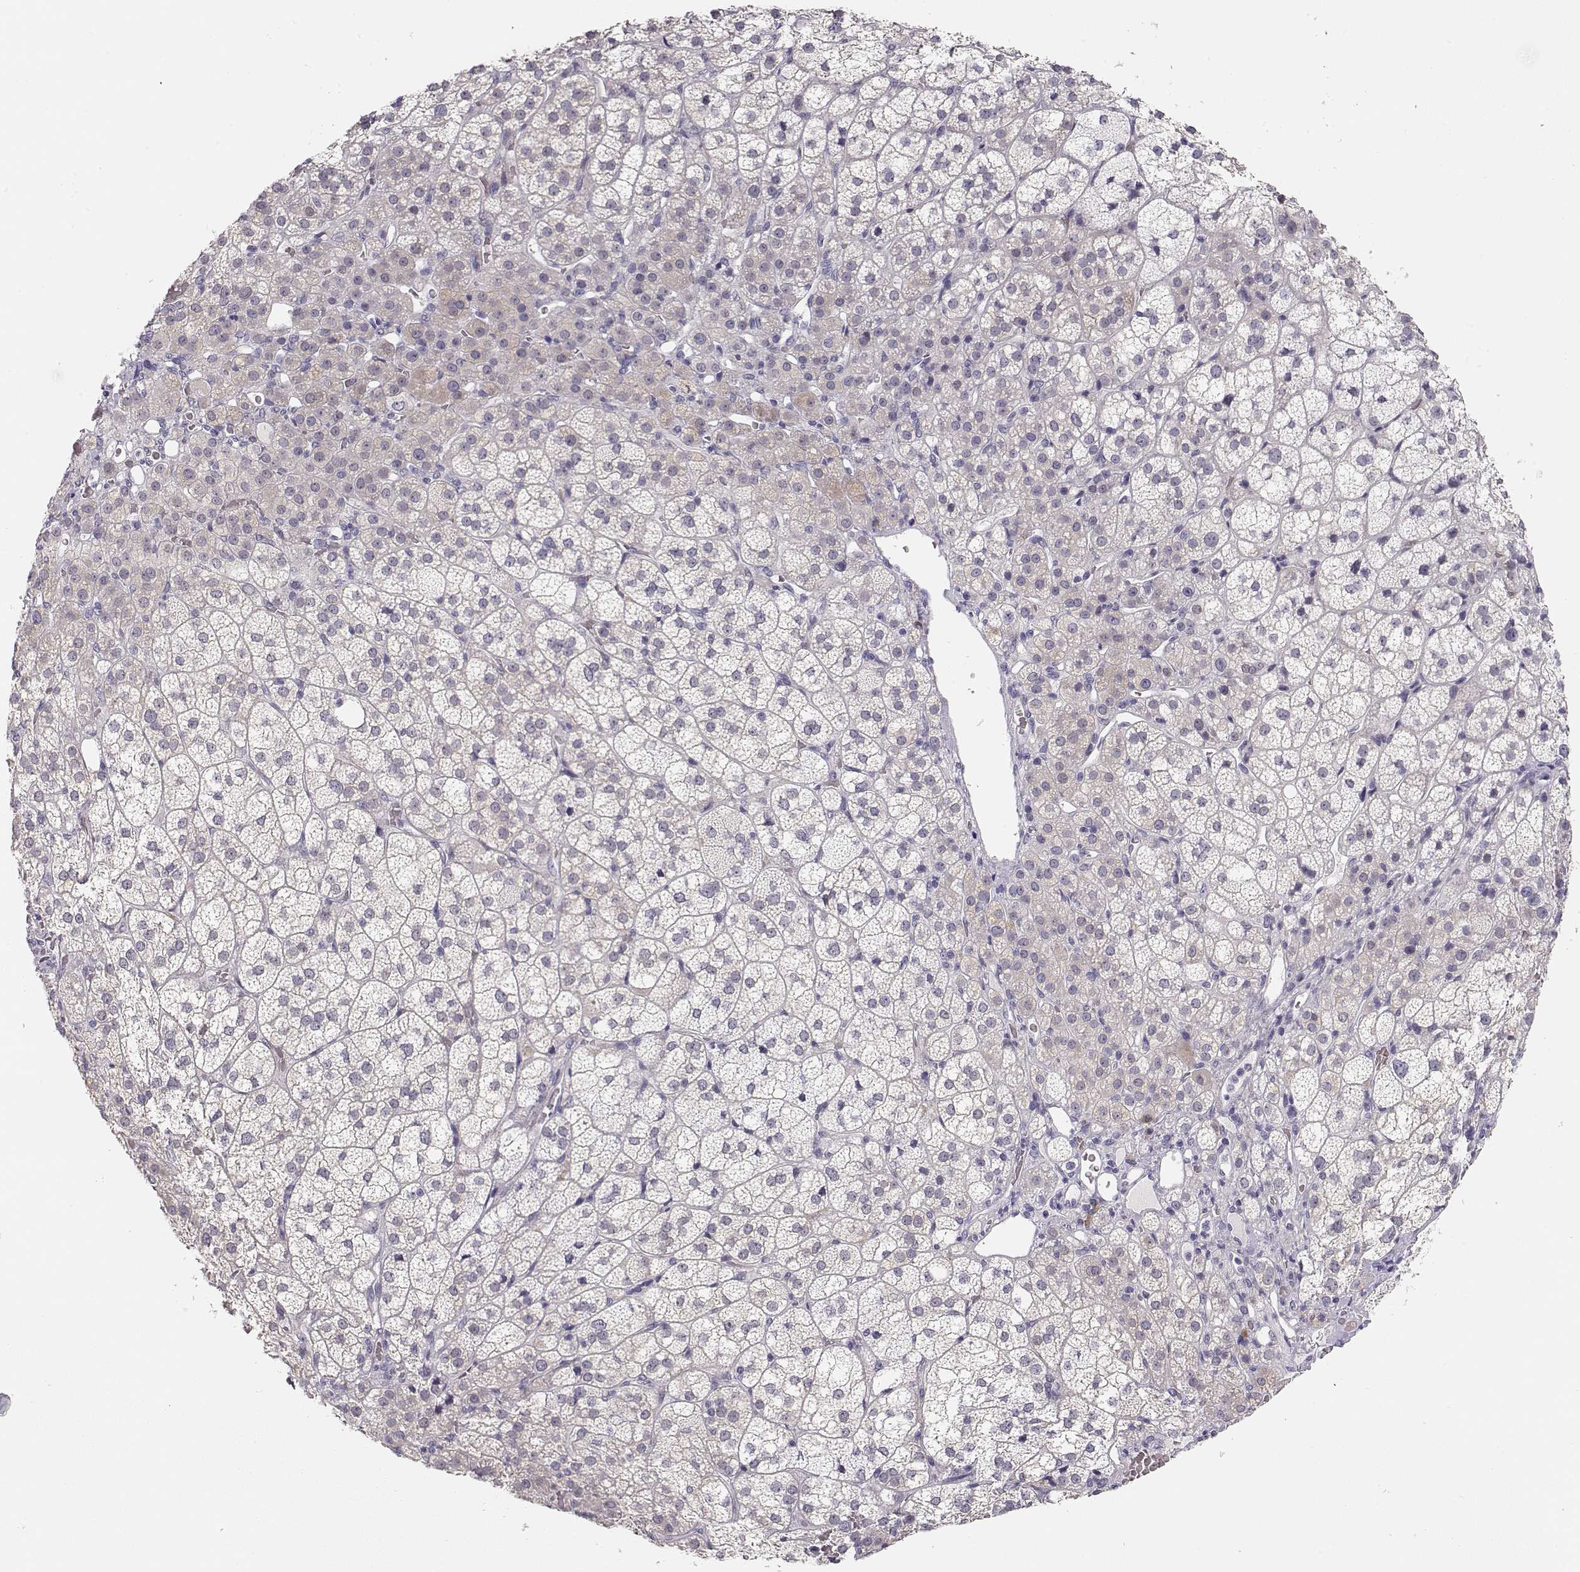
{"staining": {"intensity": "weak", "quantity": "<25%", "location": "cytoplasmic/membranous"}, "tissue": "adrenal gland", "cell_type": "Glandular cells", "image_type": "normal", "snomed": [{"axis": "morphology", "description": "Normal tissue, NOS"}, {"axis": "topography", "description": "Adrenal gland"}], "caption": "A photomicrograph of adrenal gland stained for a protein reveals no brown staining in glandular cells.", "gene": "TTC26", "patient": {"sex": "female", "age": 60}}